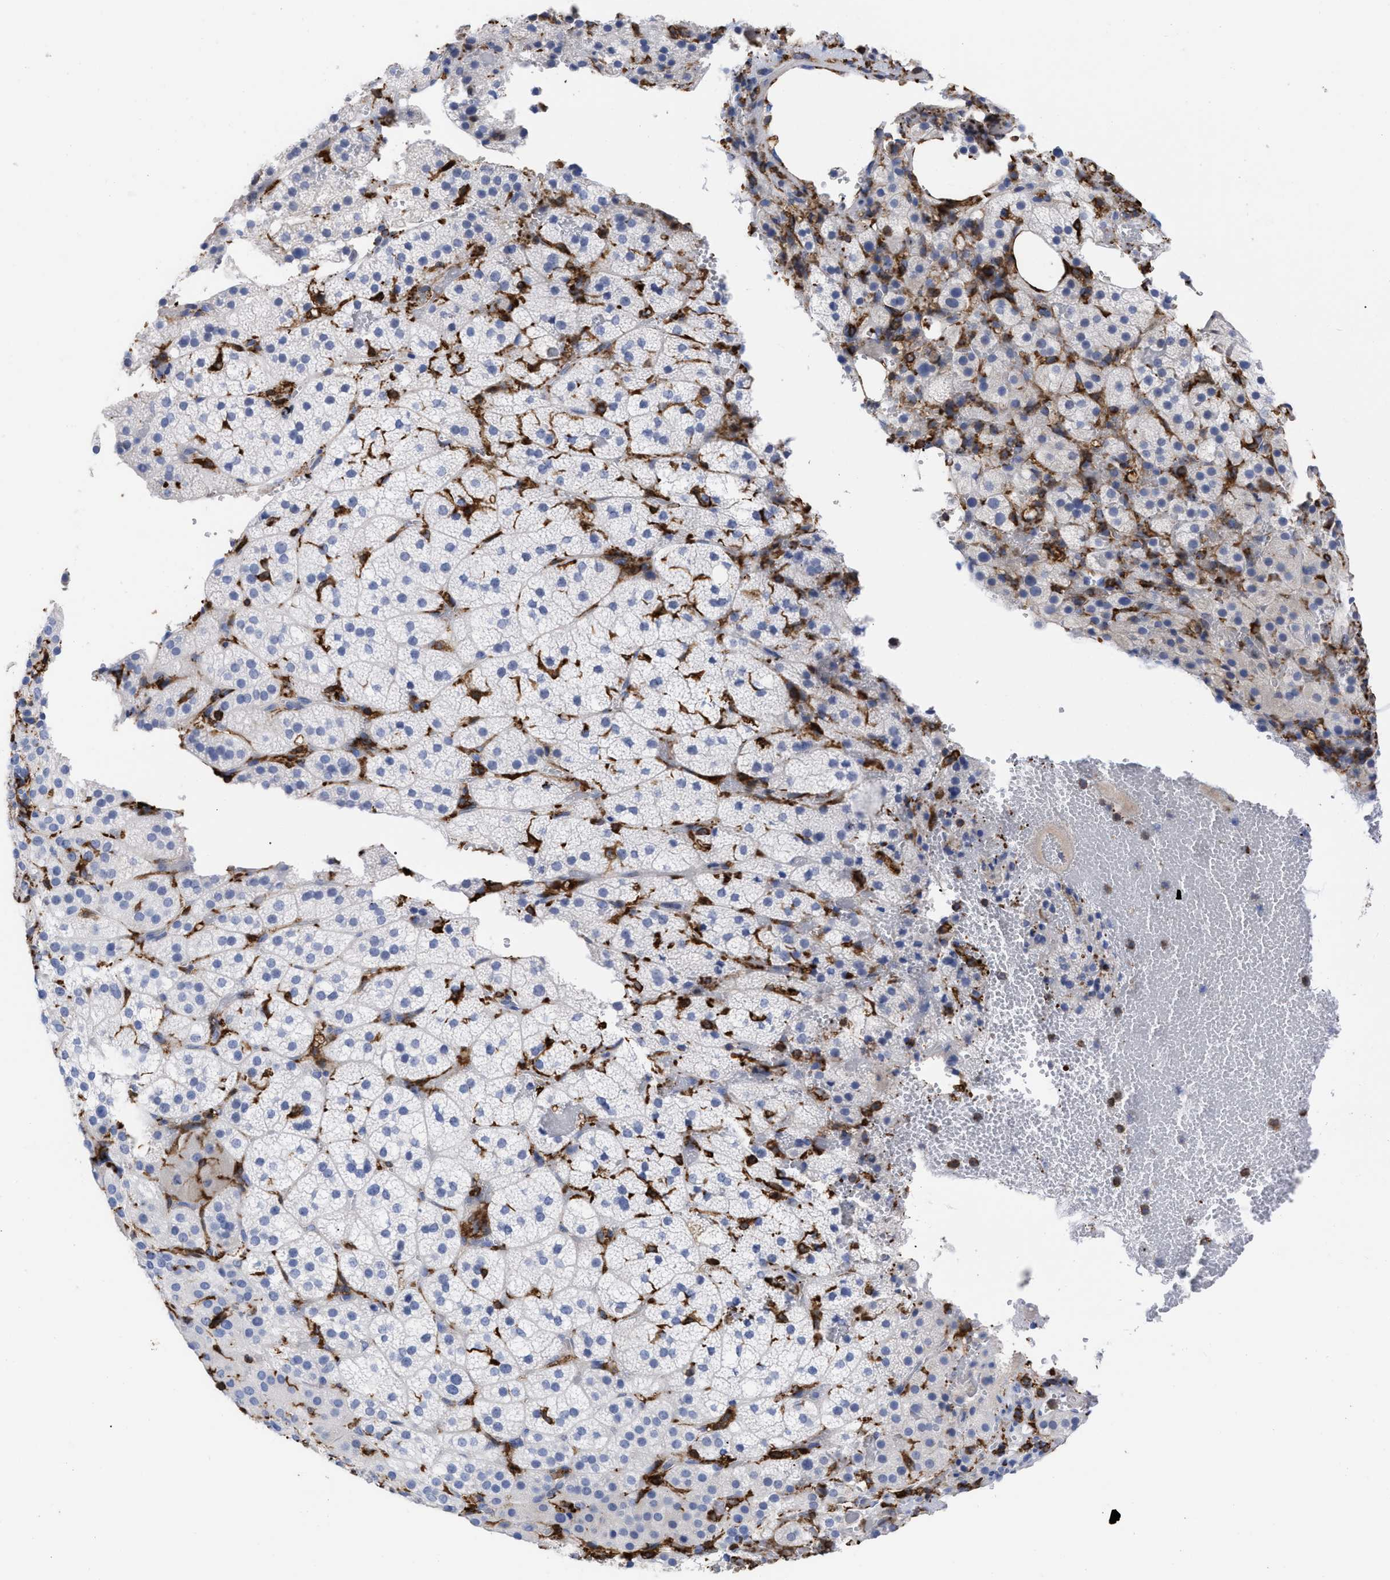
{"staining": {"intensity": "negative", "quantity": "none", "location": "none"}, "tissue": "adrenal gland", "cell_type": "Glandular cells", "image_type": "normal", "snomed": [{"axis": "morphology", "description": "Normal tissue, NOS"}, {"axis": "topography", "description": "Adrenal gland"}], "caption": "A micrograph of human adrenal gland is negative for staining in glandular cells. (Brightfield microscopy of DAB (3,3'-diaminobenzidine) immunohistochemistry (IHC) at high magnification).", "gene": "HCLS1", "patient": {"sex": "female", "age": 59}}